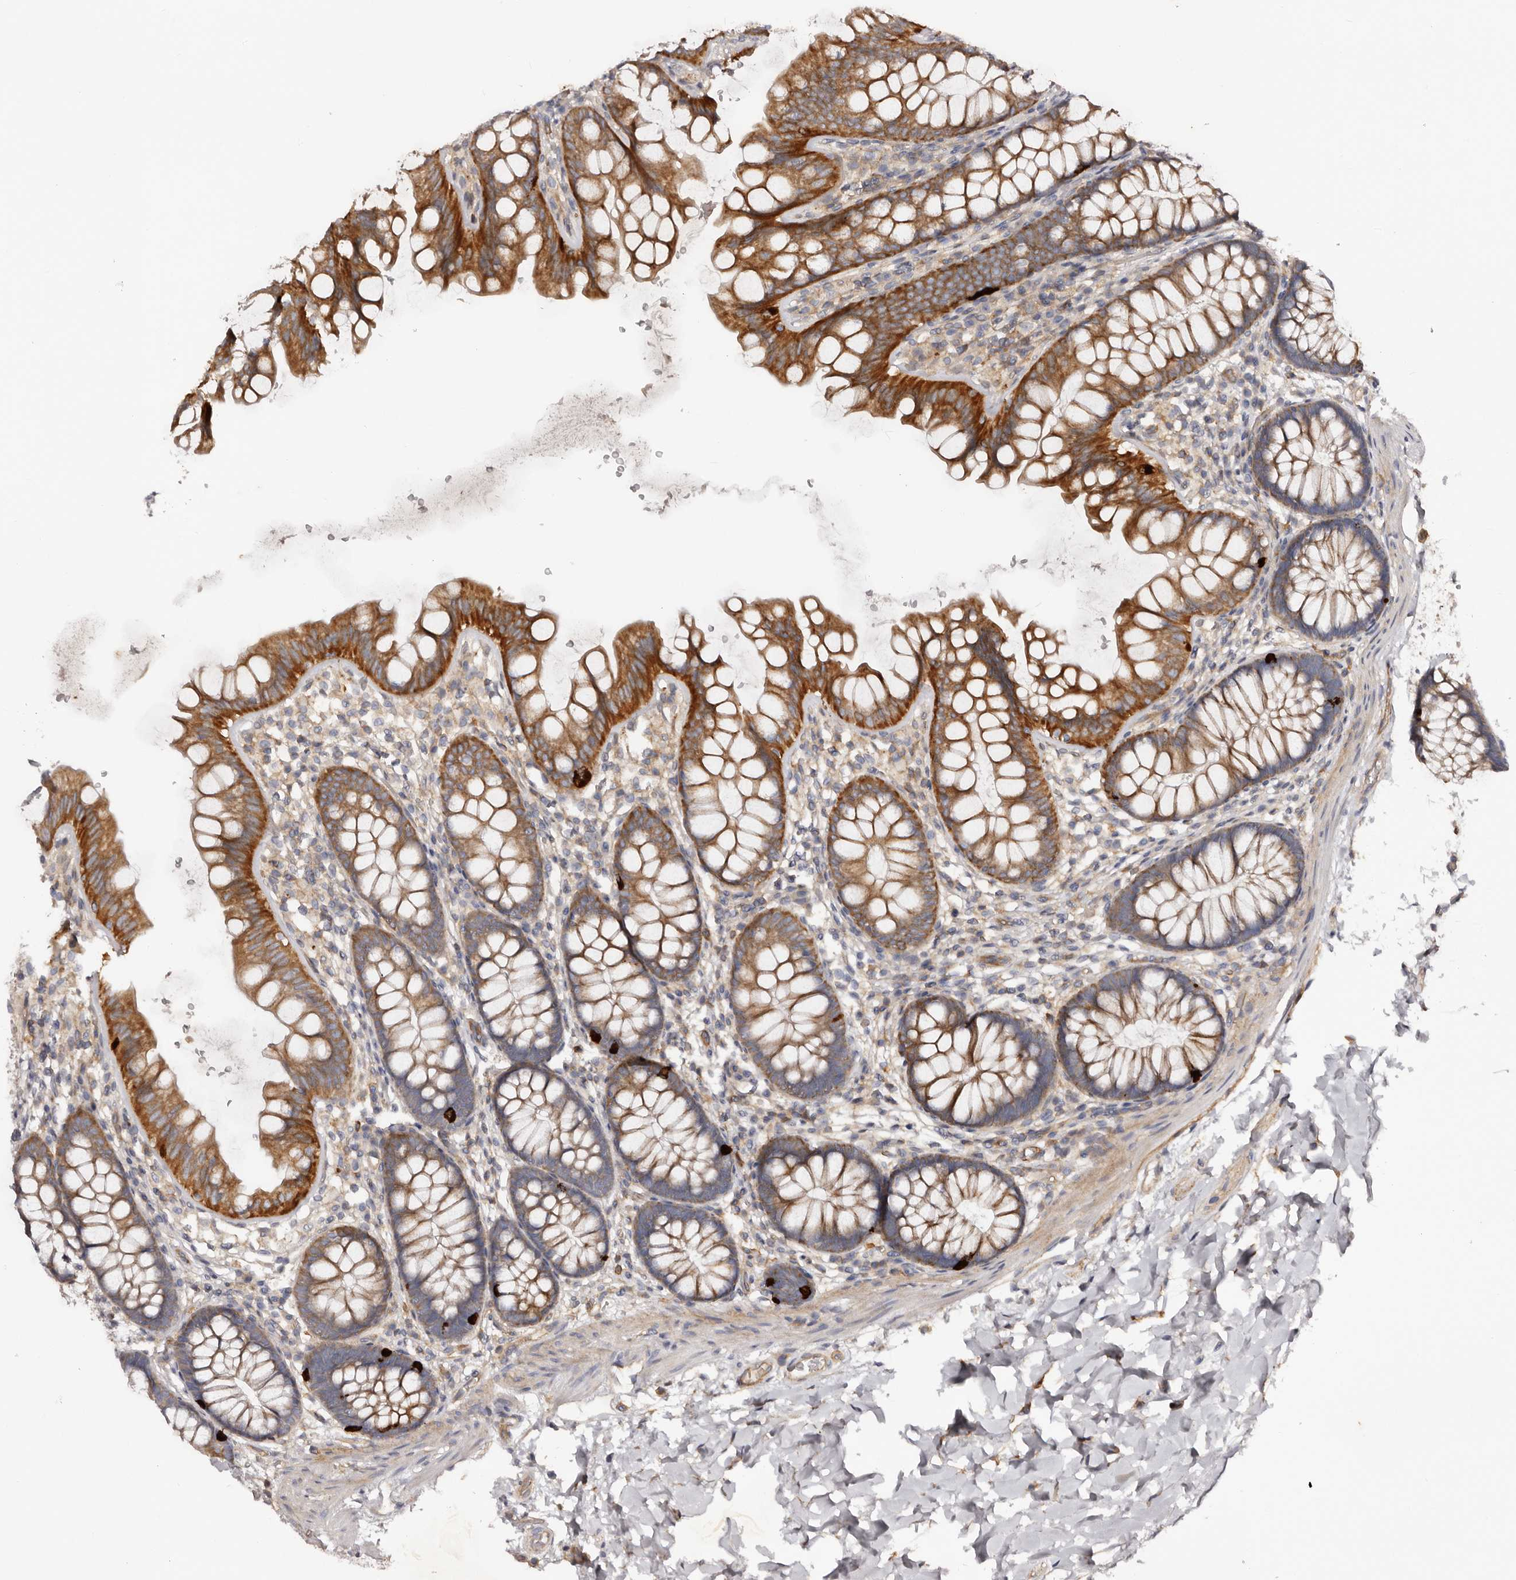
{"staining": {"intensity": "weak", "quantity": ">75%", "location": "cytoplasmic/membranous"}, "tissue": "colon", "cell_type": "Endothelial cells", "image_type": "normal", "snomed": [{"axis": "morphology", "description": "Normal tissue, NOS"}, {"axis": "topography", "description": "Colon"}], "caption": "Human colon stained for a protein (brown) exhibits weak cytoplasmic/membranous positive expression in about >75% of endothelial cells.", "gene": "DMRT2", "patient": {"sex": "female", "age": 62}}